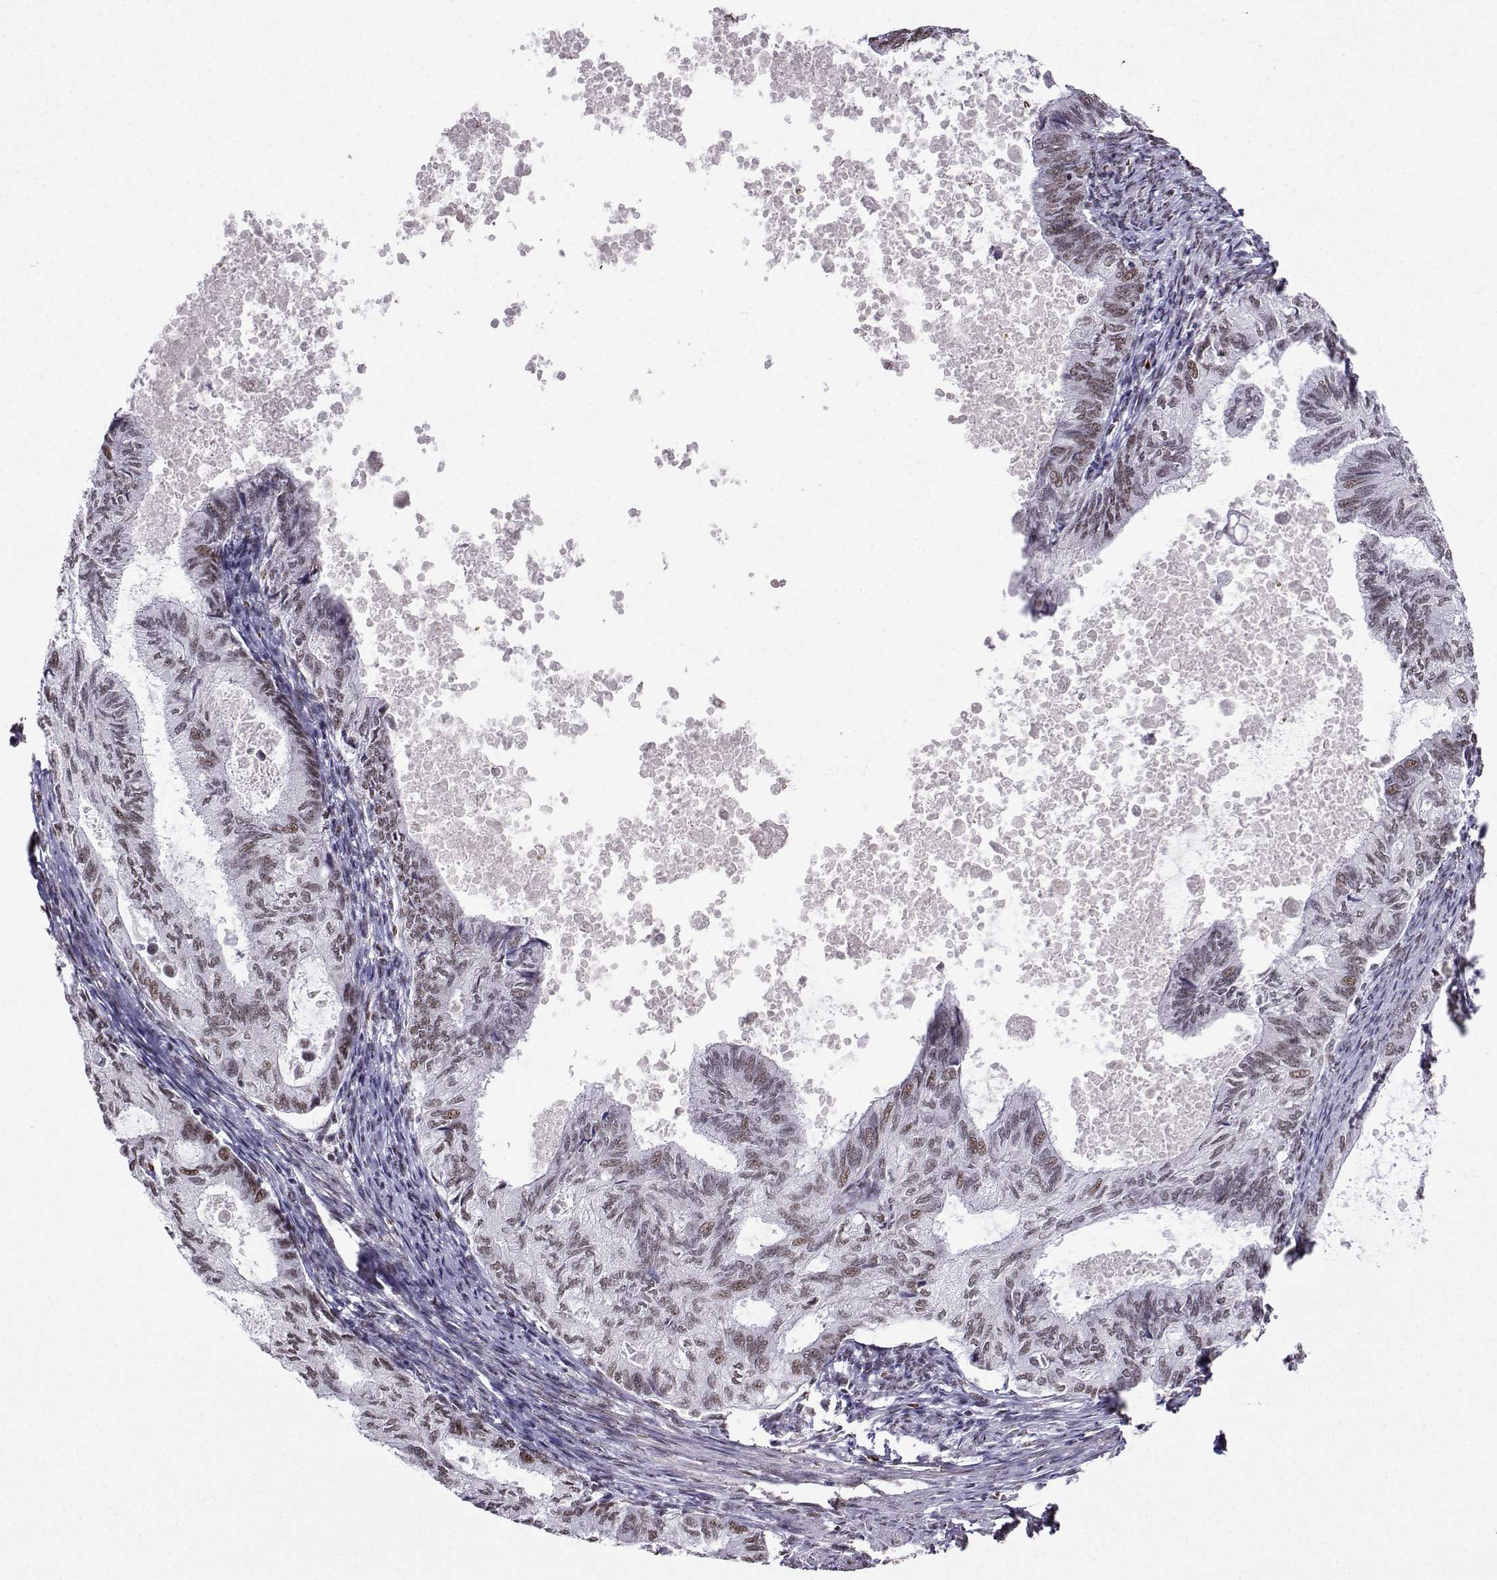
{"staining": {"intensity": "moderate", "quantity": "<25%", "location": "nuclear"}, "tissue": "endometrial cancer", "cell_type": "Tumor cells", "image_type": "cancer", "snomed": [{"axis": "morphology", "description": "Adenocarcinoma, NOS"}, {"axis": "topography", "description": "Endometrium"}], "caption": "Protein positivity by IHC reveals moderate nuclear expression in approximately <25% of tumor cells in endometrial adenocarcinoma.", "gene": "CCNK", "patient": {"sex": "female", "age": 86}}